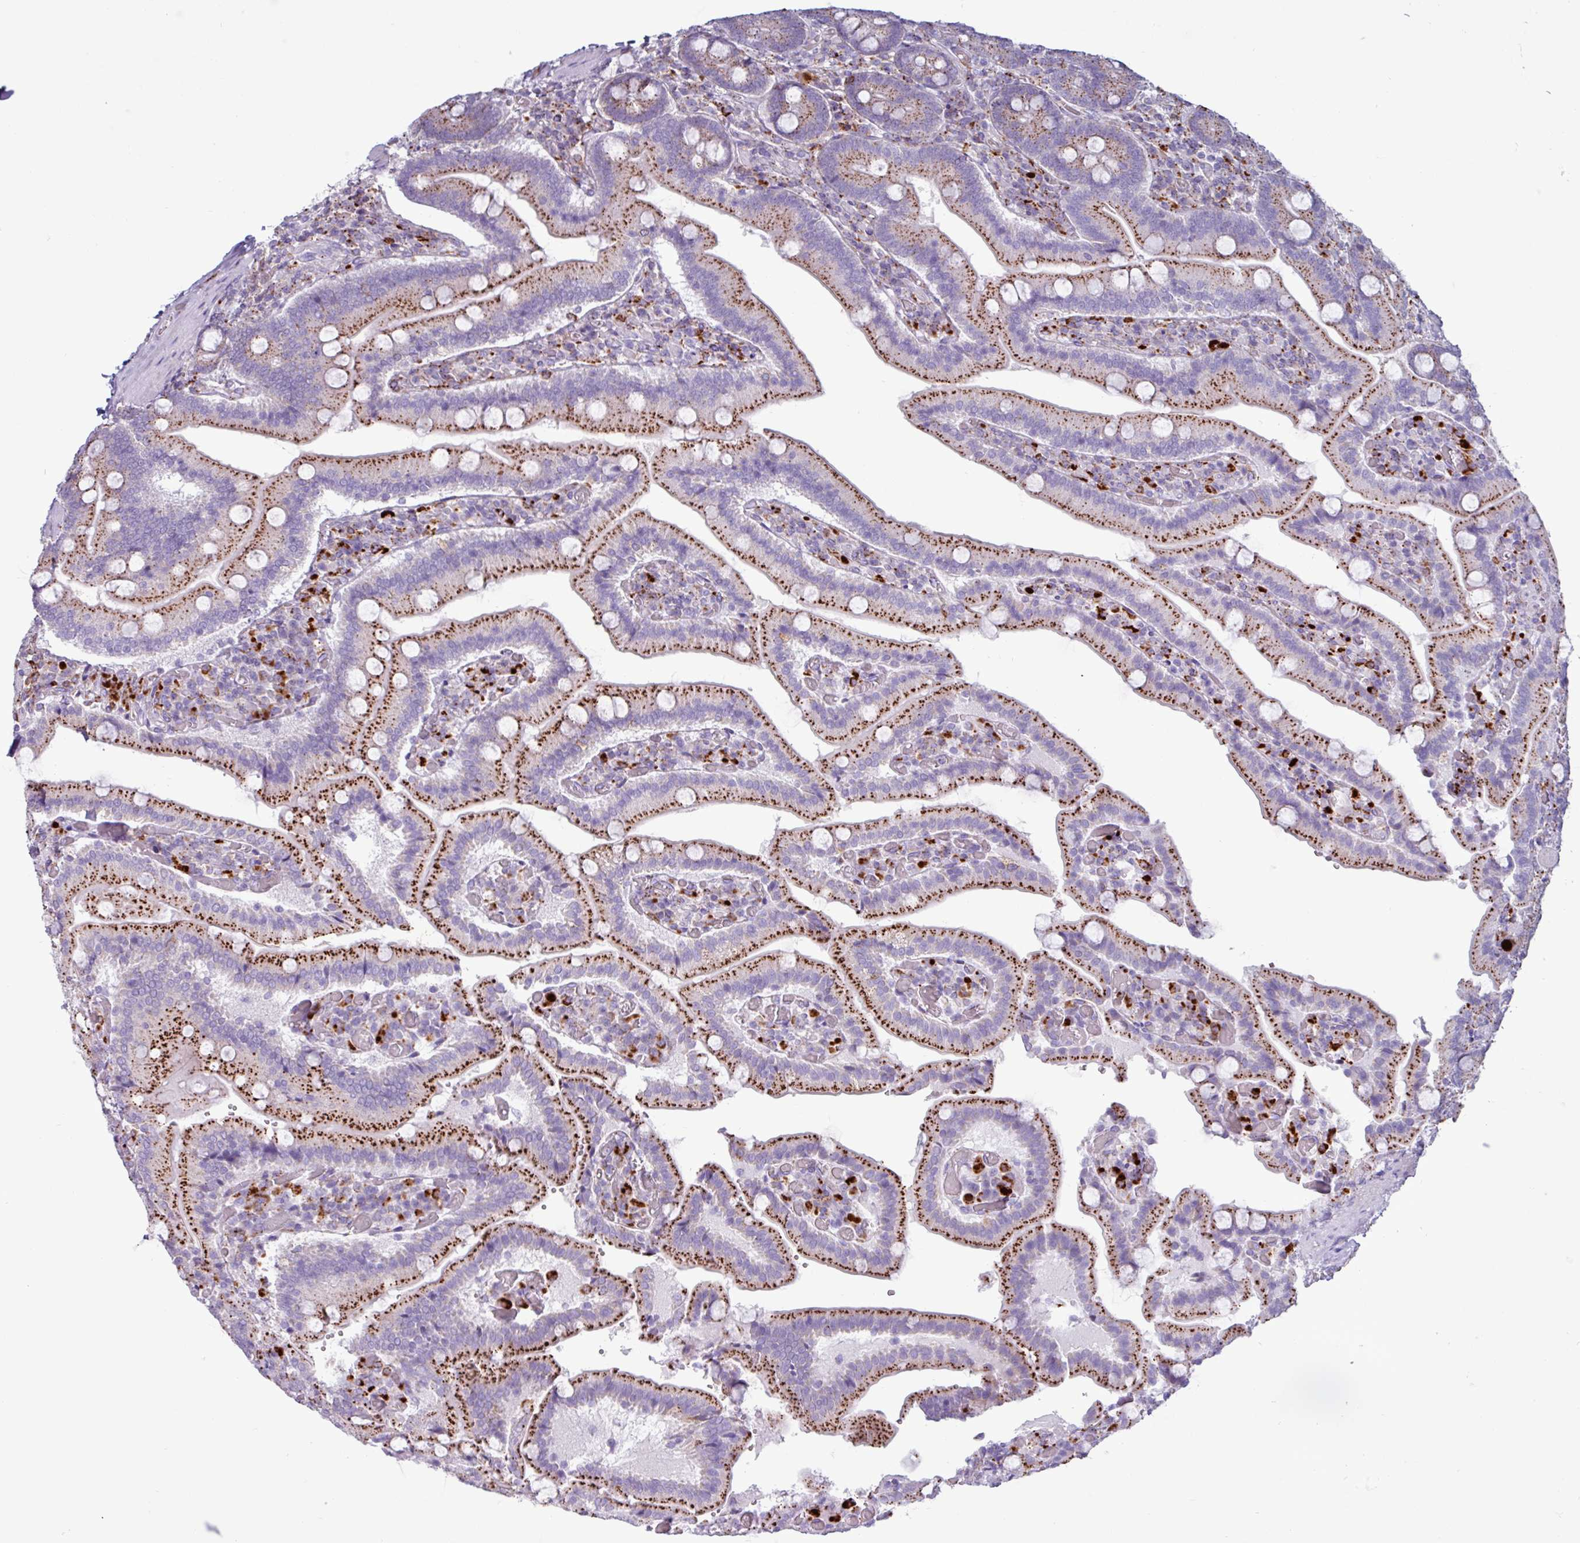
{"staining": {"intensity": "strong", "quantity": ">75%", "location": "cytoplasmic/membranous"}, "tissue": "duodenum", "cell_type": "Glandular cells", "image_type": "normal", "snomed": [{"axis": "morphology", "description": "Normal tissue, NOS"}, {"axis": "topography", "description": "Duodenum"}], "caption": "A high amount of strong cytoplasmic/membranous positivity is appreciated in about >75% of glandular cells in benign duodenum.", "gene": "AMIGO2", "patient": {"sex": "female", "age": 62}}